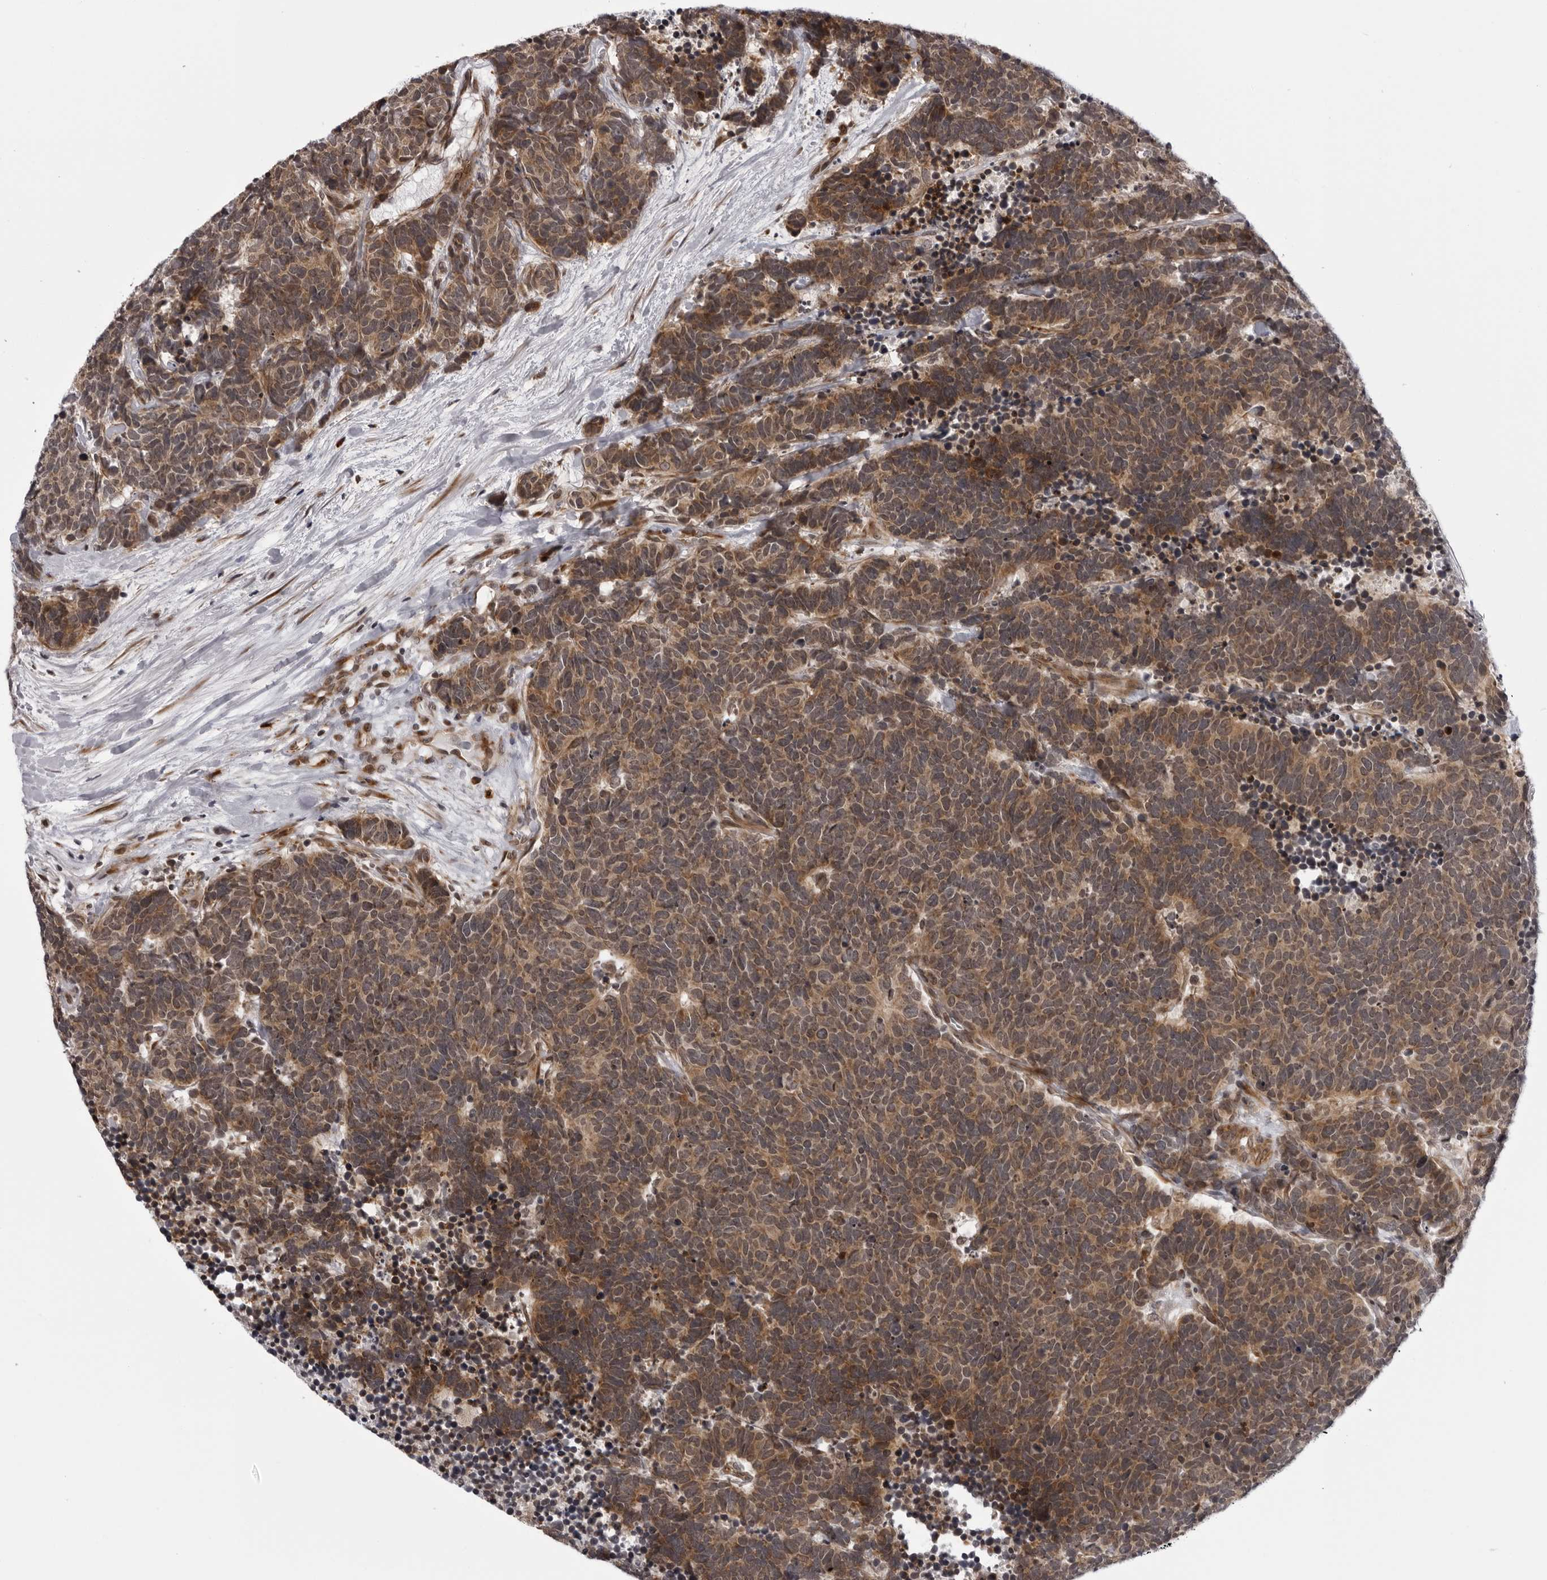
{"staining": {"intensity": "moderate", "quantity": ">75%", "location": "cytoplasmic/membranous"}, "tissue": "carcinoid", "cell_type": "Tumor cells", "image_type": "cancer", "snomed": [{"axis": "morphology", "description": "Carcinoma, NOS"}, {"axis": "morphology", "description": "Carcinoid, malignant, NOS"}, {"axis": "topography", "description": "Urinary bladder"}], "caption": "Immunohistochemical staining of carcinoid (malignant) shows moderate cytoplasmic/membranous protein staining in approximately >75% of tumor cells.", "gene": "GCSAML", "patient": {"sex": "male", "age": 57}}